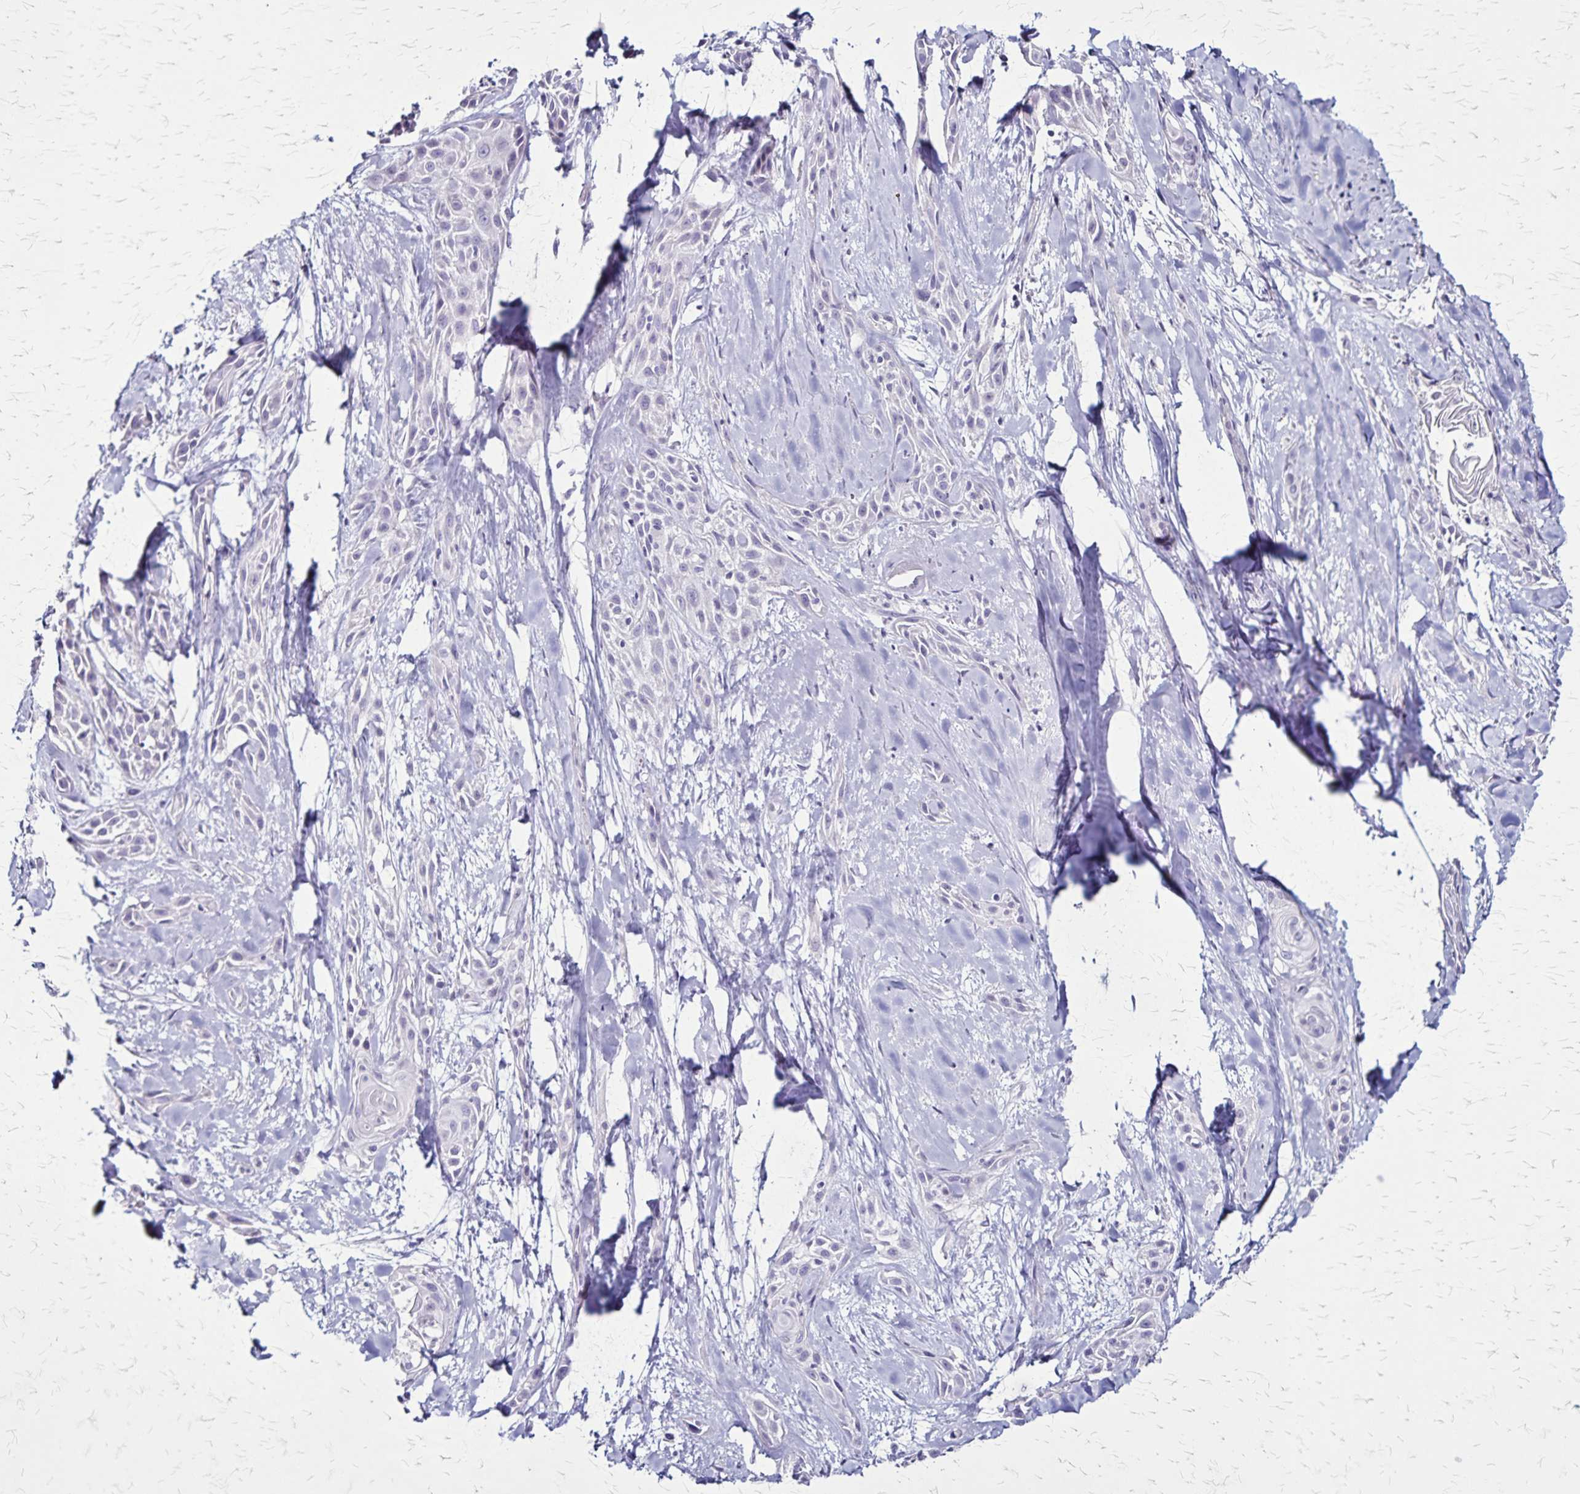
{"staining": {"intensity": "negative", "quantity": "none", "location": "none"}, "tissue": "skin cancer", "cell_type": "Tumor cells", "image_type": "cancer", "snomed": [{"axis": "morphology", "description": "Squamous cell carcinoma, NOS"}, {"axis": "topography", "description": "Skin"}, {"axis": "topography", "description": "Anal"}], "caption": "An image of skin cancer (squamous cell carcinoma) stained for a protein displays no brown staining in tumor cells.", "gene": "PLXNA4", "patient": {"sex": "male", "age": 64}}